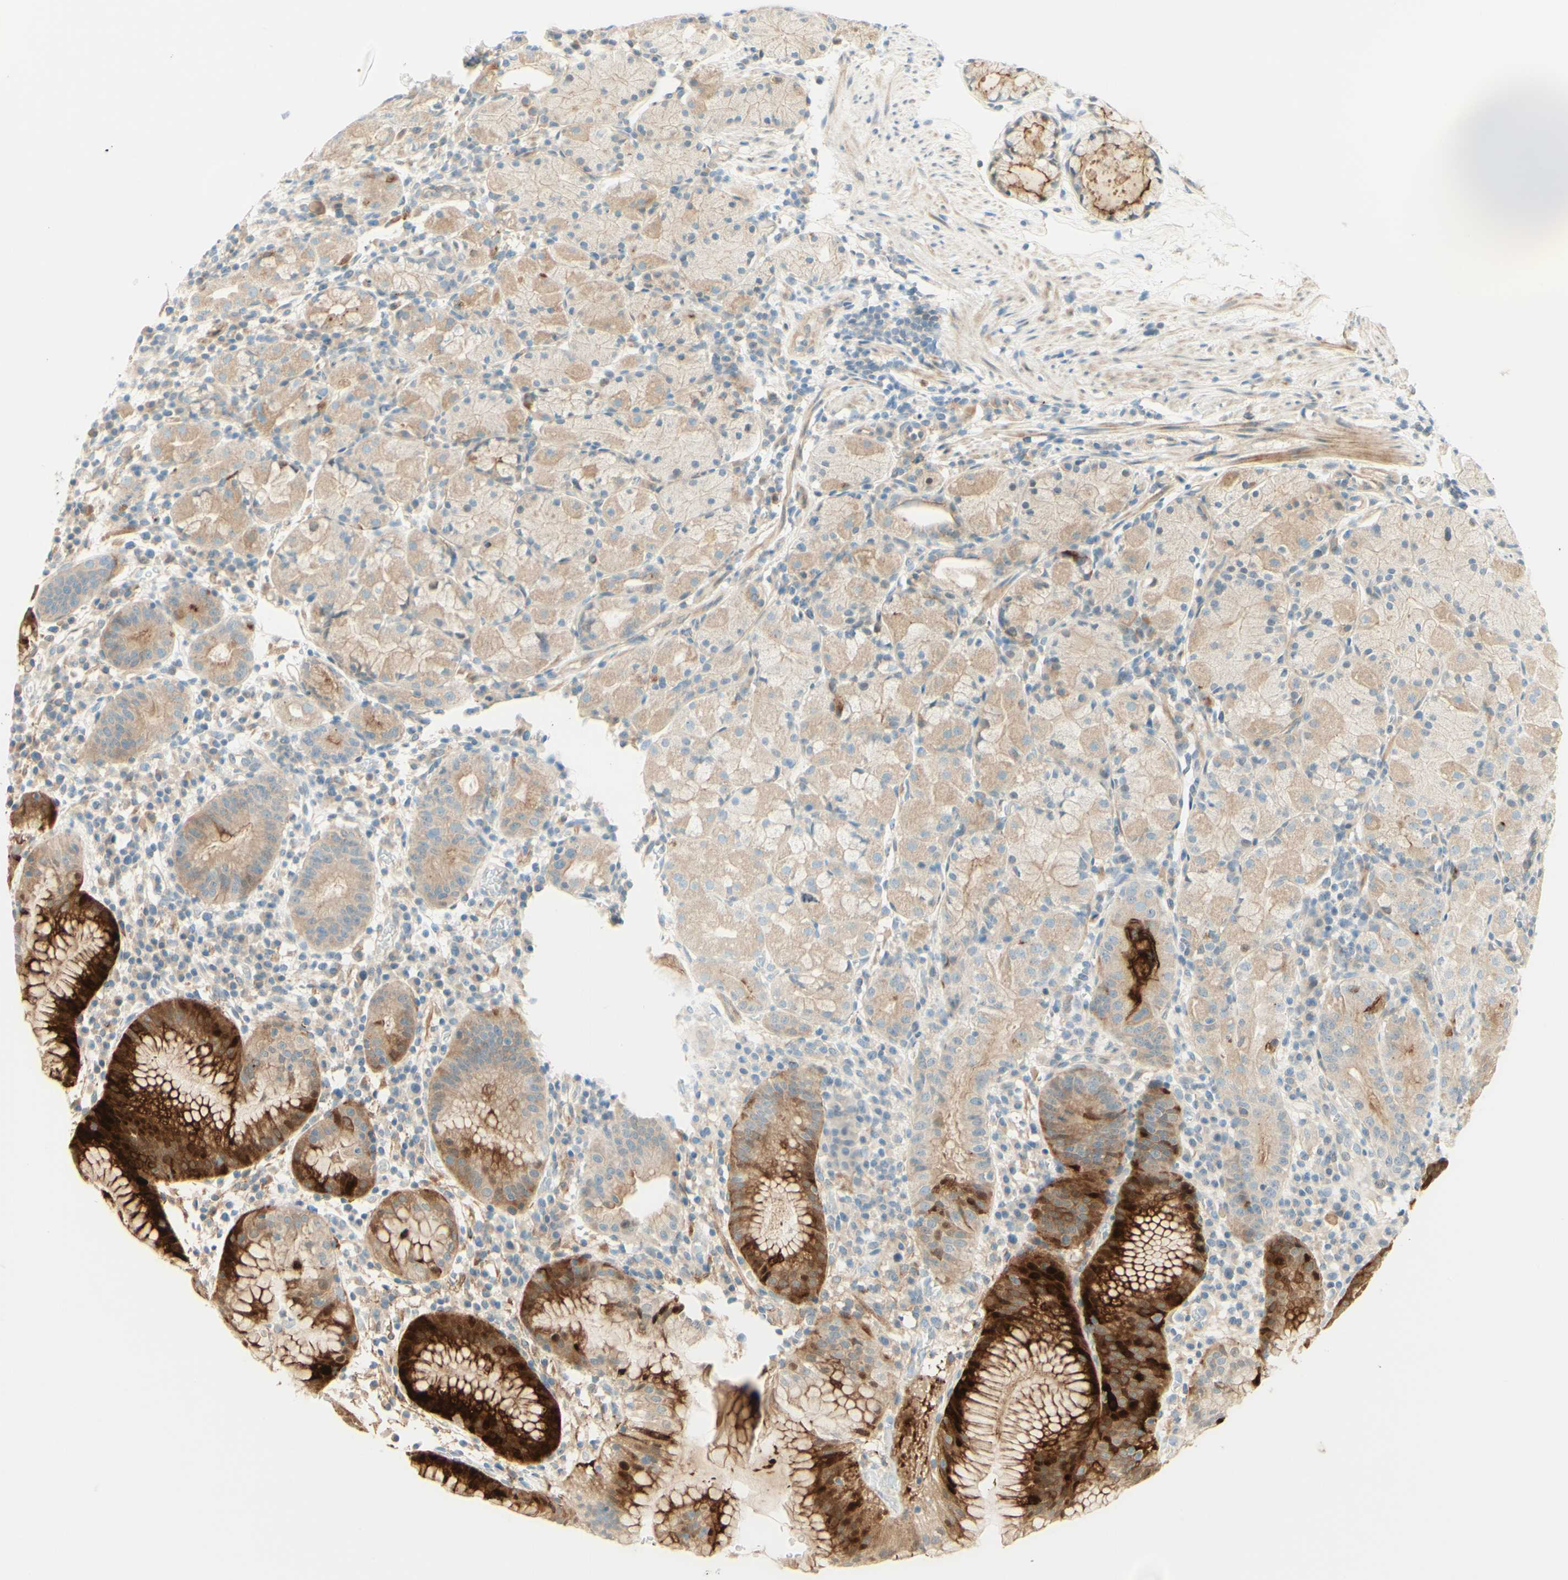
{"staining": {"intensity": "strong", "quantity": "25%-75%", "location": "cytoplasmic/membranous"}, "tissue": "stomach", "cell_type": "Glandular cells", "image_type": "normal", "snomed": [{"axis": "morphology", "description": "Normal tissue, NOS"}, {"axis": "topography", "description": "Stomach"}, {"axis": "topography", "description": "Stomach, lower"}], "caption": "Protein expression analysis of unremarkable human stomach reveals strong cytoplasmic/membranous staining in approximately 25%-75% of glandular cells. (DAB (3,3'-diaminobenzidine) = brown stain, brightfield microscopy at high magnification).", "gene": "PROM1", "patient": {"sex": "female", "age": 75}}